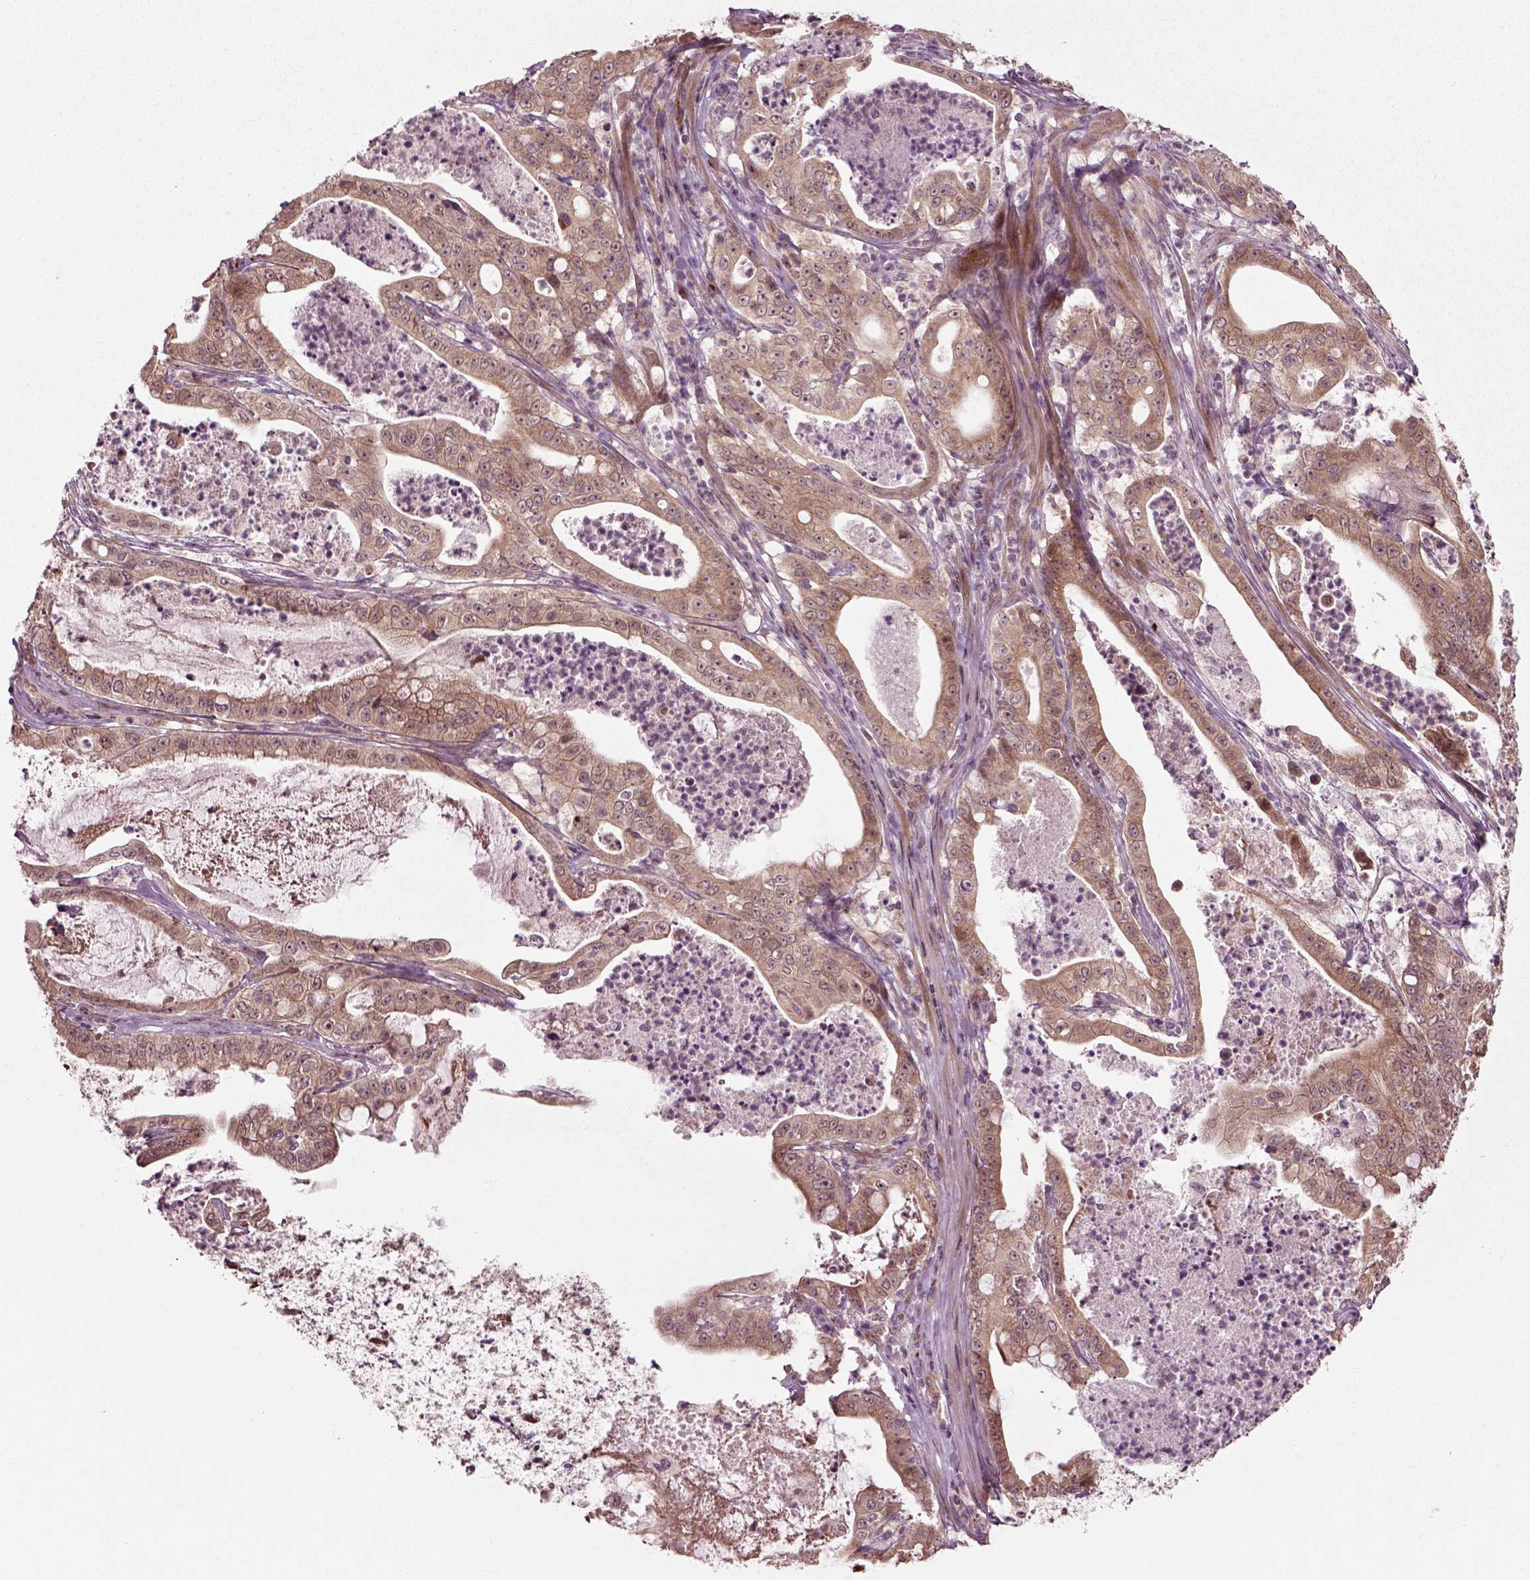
{"staining": {"intensity": "weak", "quantity": ">75%", "location": "cytoplasmic/membranous"}, "tissue": "pancreatic cancer", "cell_type": "Tumor cells", "image_type": "cancer", "snomed": [{"axis": "morphology", "description": "Adenocarcinoma, NOS"}, {"axis": "topography", "description": "Pancreas"}], "caption": "Immunohistochemistry (IHC) micrograph of human pancreatic cancer stained for a protein (brown), which displays low levels of weak cytoplasmic/membranous staining in about >75% of tumor cells.", "gene": "PLCD3", "patient": {"sex": "male", "age": 71}}